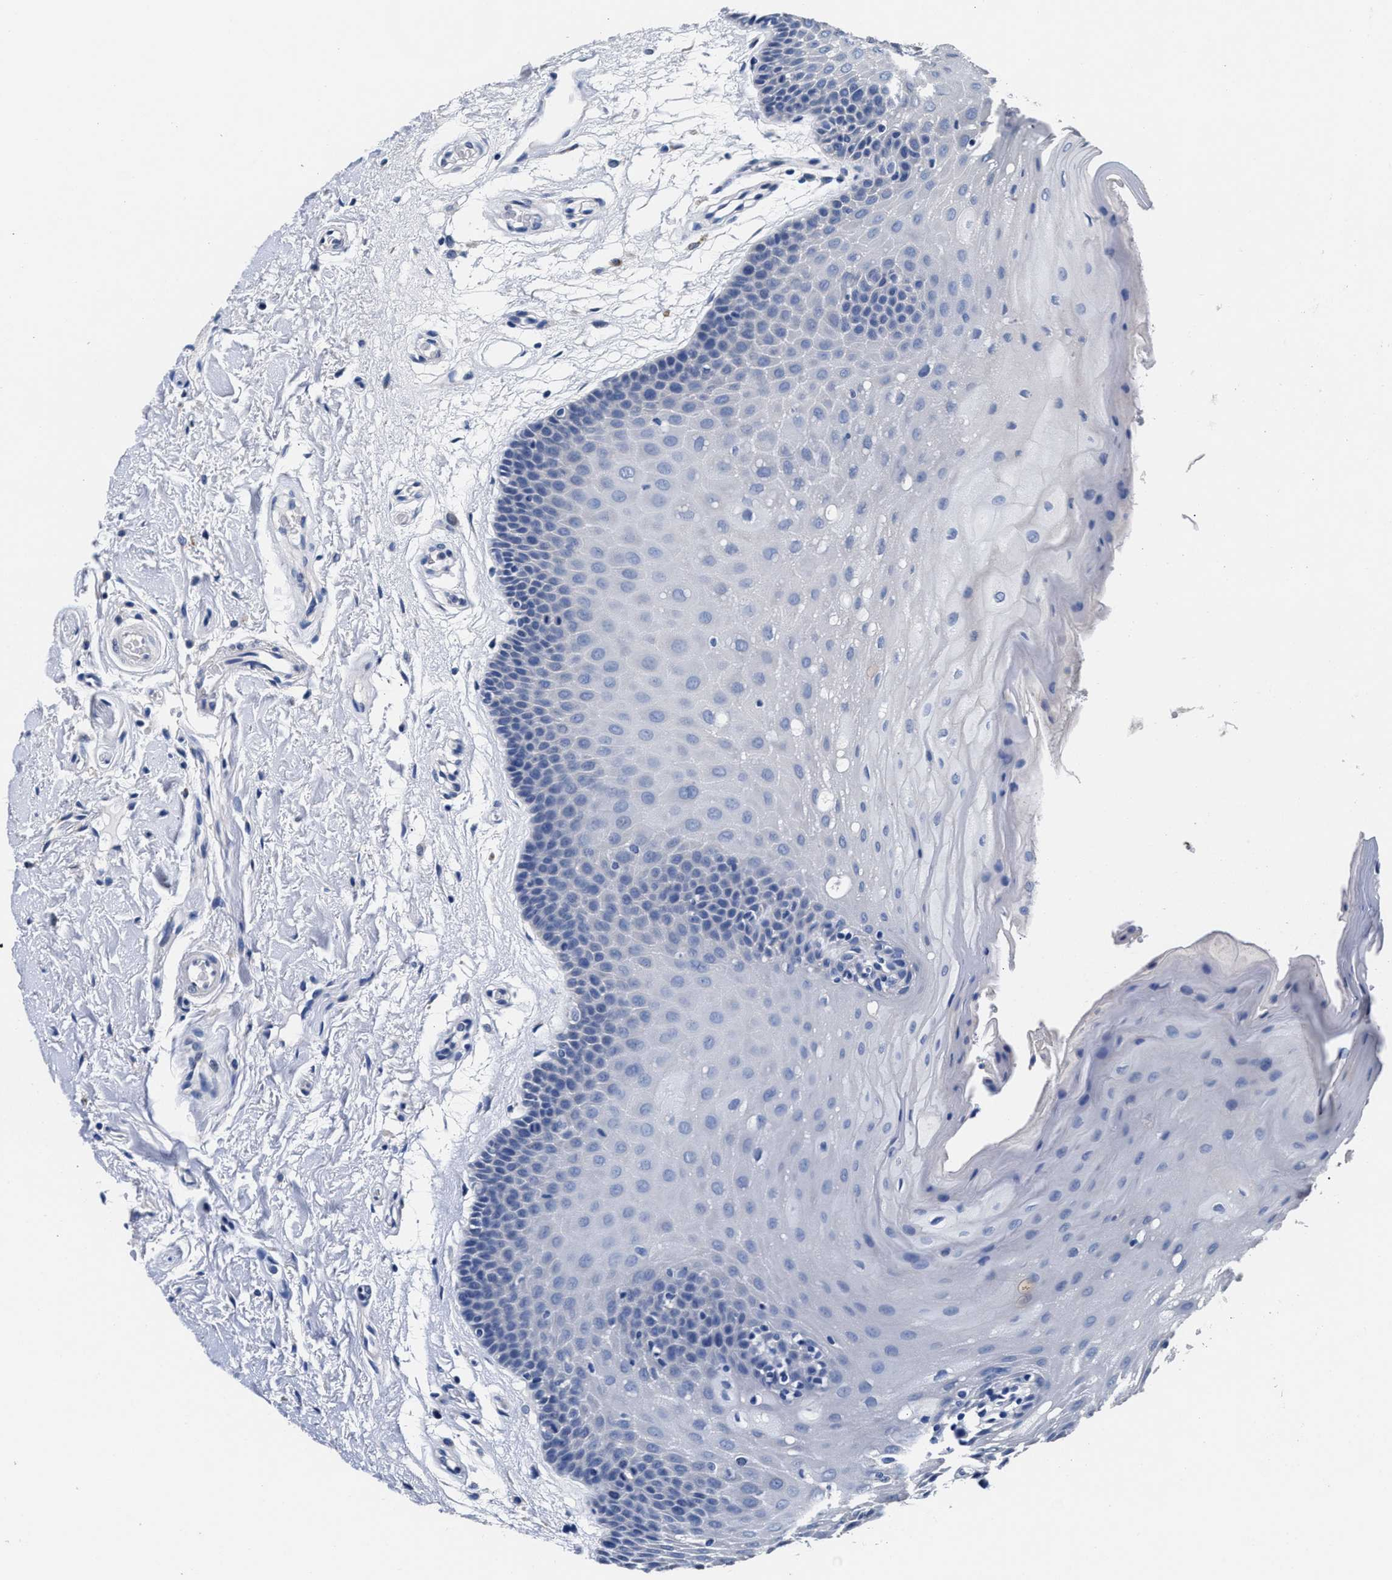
{"staining": {"intensity": "negative", "quantity": "none", "location": "none"}, "tissue": "oral mucosa", "cell_type": "Squamous epithelial cells", "image_type": "normal", "snomed": [{"axis": "morphology", "description": "Normal tissue, NOS"}, {"axis": "morphology", "description": "Squamous cell carcinoma, NOS"}, {"axis": "topography", "description": "Oral tissue"}, {"axis": "topography", "description": "Head-Neck"}], "caption": "This is a histopathology image of immunohistochemistry staining of normal oral mucosa, which shows no staining in squamous epithelial cells.", "gene": "GSTM1", "patient": {"sex": "male", "age": 71}}